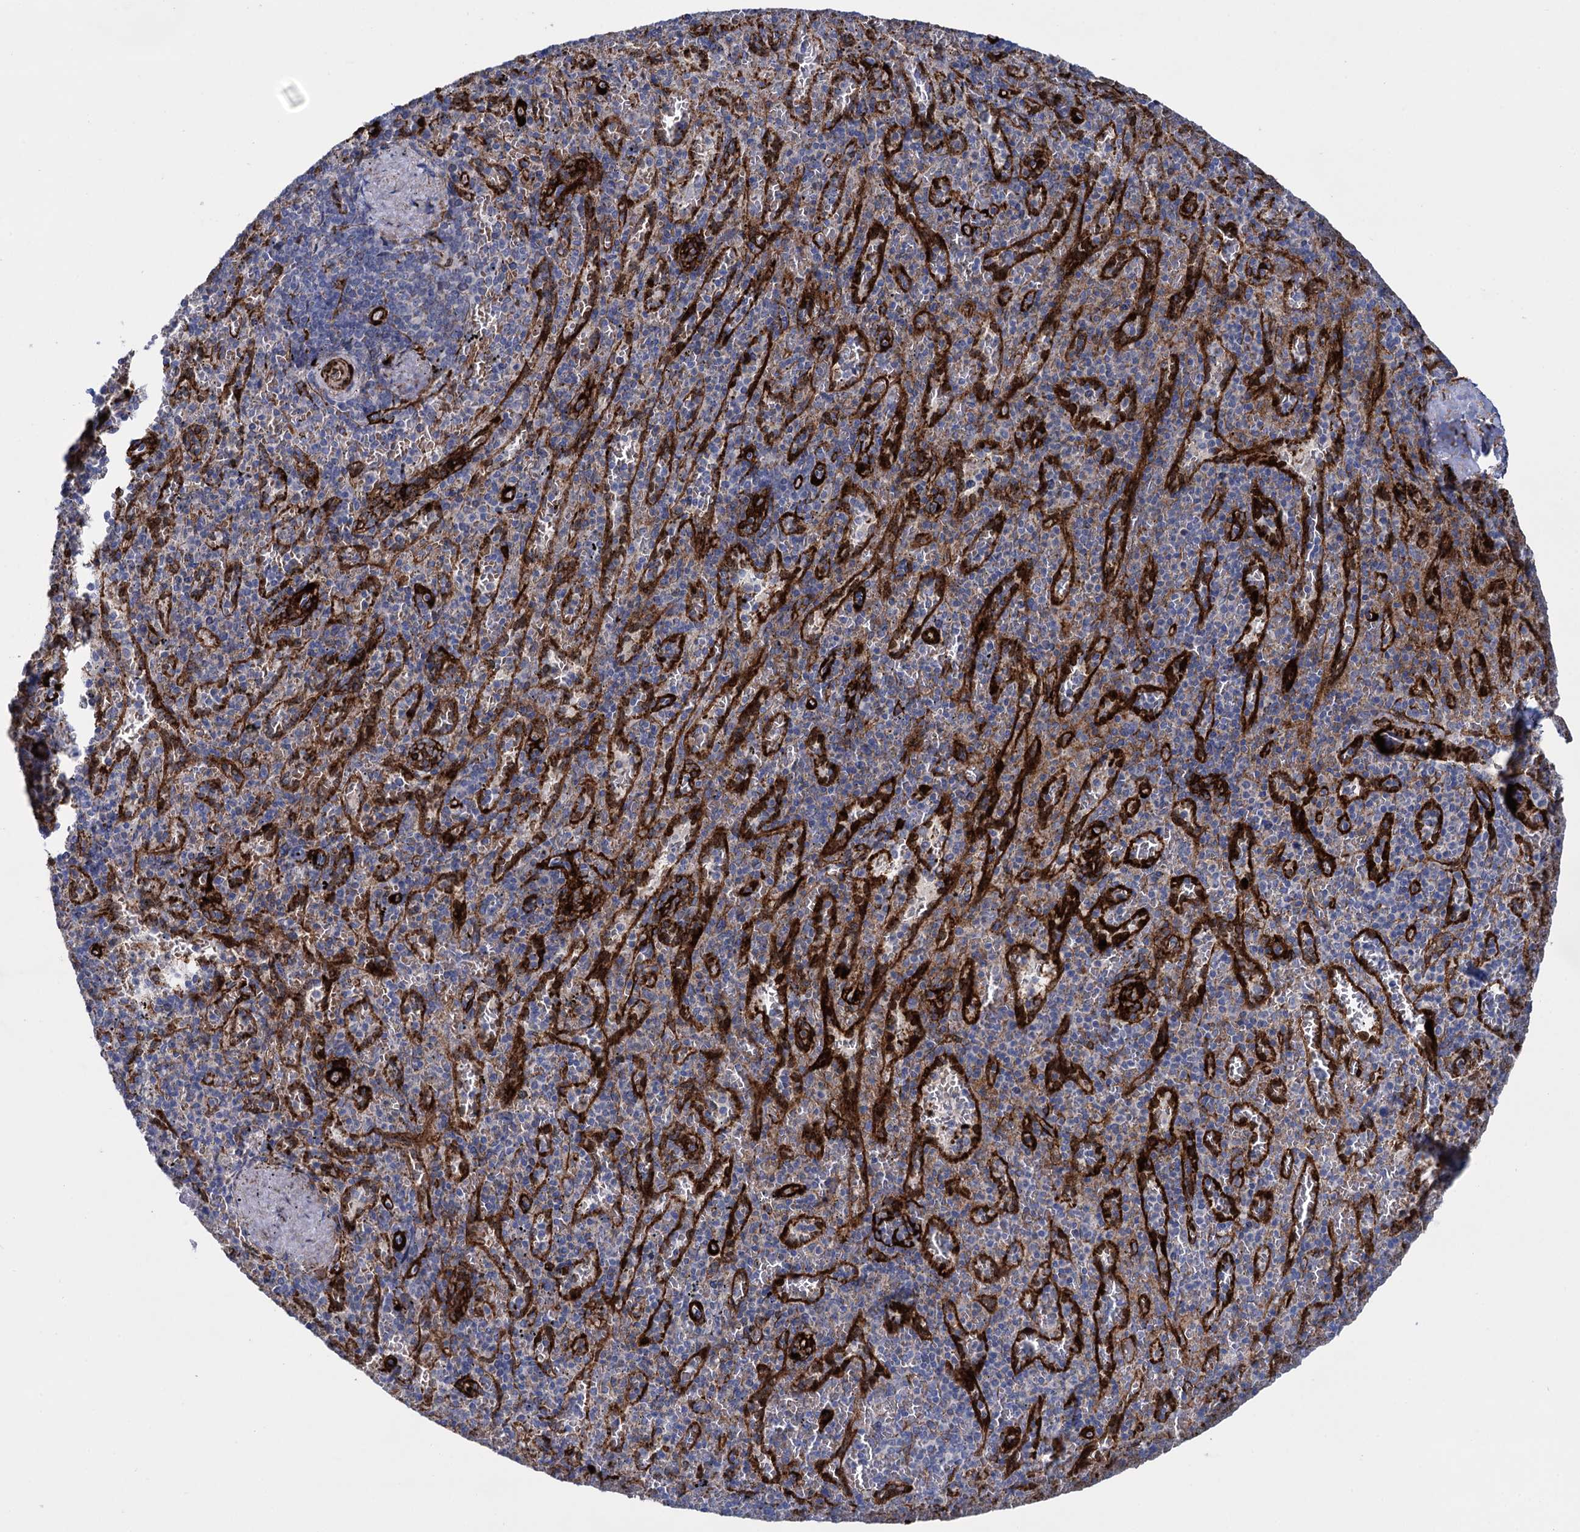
{"staining": {"intensity": "negative", "quantity": "none", "location": "none"}, "tissue": "spleen", "cell_type": "Cells in red pulp", "image_type": "normal", "snomed": [{"axis": "morphology", "description": "Normal tissue, NOS"}, {"axis": "topography", "description": "Spleen"}], "caption": "This is an IHC image of benign human spleen. There is no expression in cells in red pulp.", "gene": "SNCG", "patient": {"sex": "male", "age": 82}}